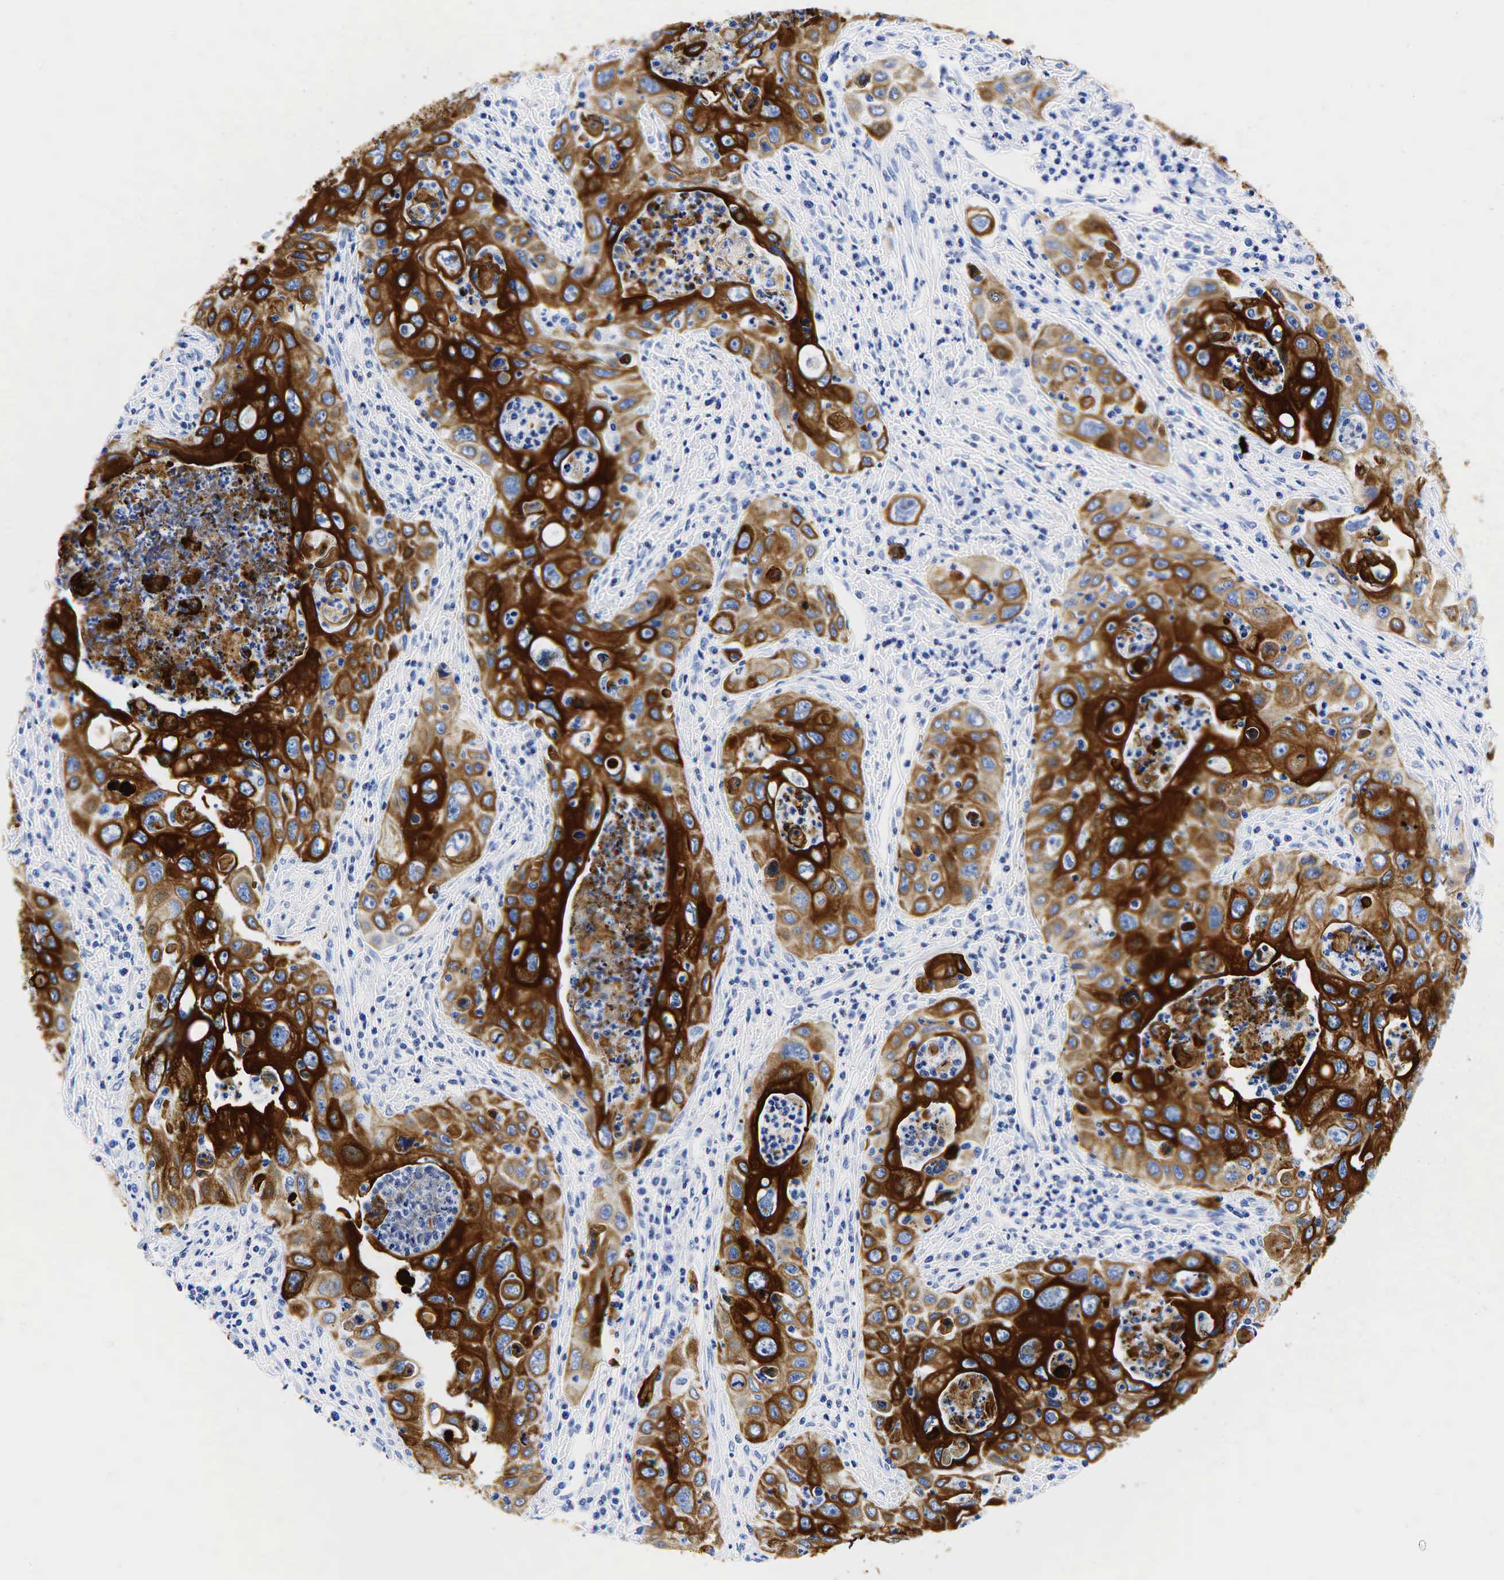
{"staining": {"intensity": "strong", "quantity": ">75%", "location": "cytoplasmic/membranous"}, "tissue": "pancreatic cancer", "cell_type": "Tumor cells", "image_type": "cancer", "snomed": [{"axis": "morphology", "description": "Adenocarcinoma, NOS"}, {"axis": "topography", "description": "Pancreas"}], "caption": "A brown stain labels strong cytoplasmic/membranous positivity of a protein in pancreatic cancer tumor cells.", "gene": "KRT19", "patient": {"sex": "male", "age": 70}}